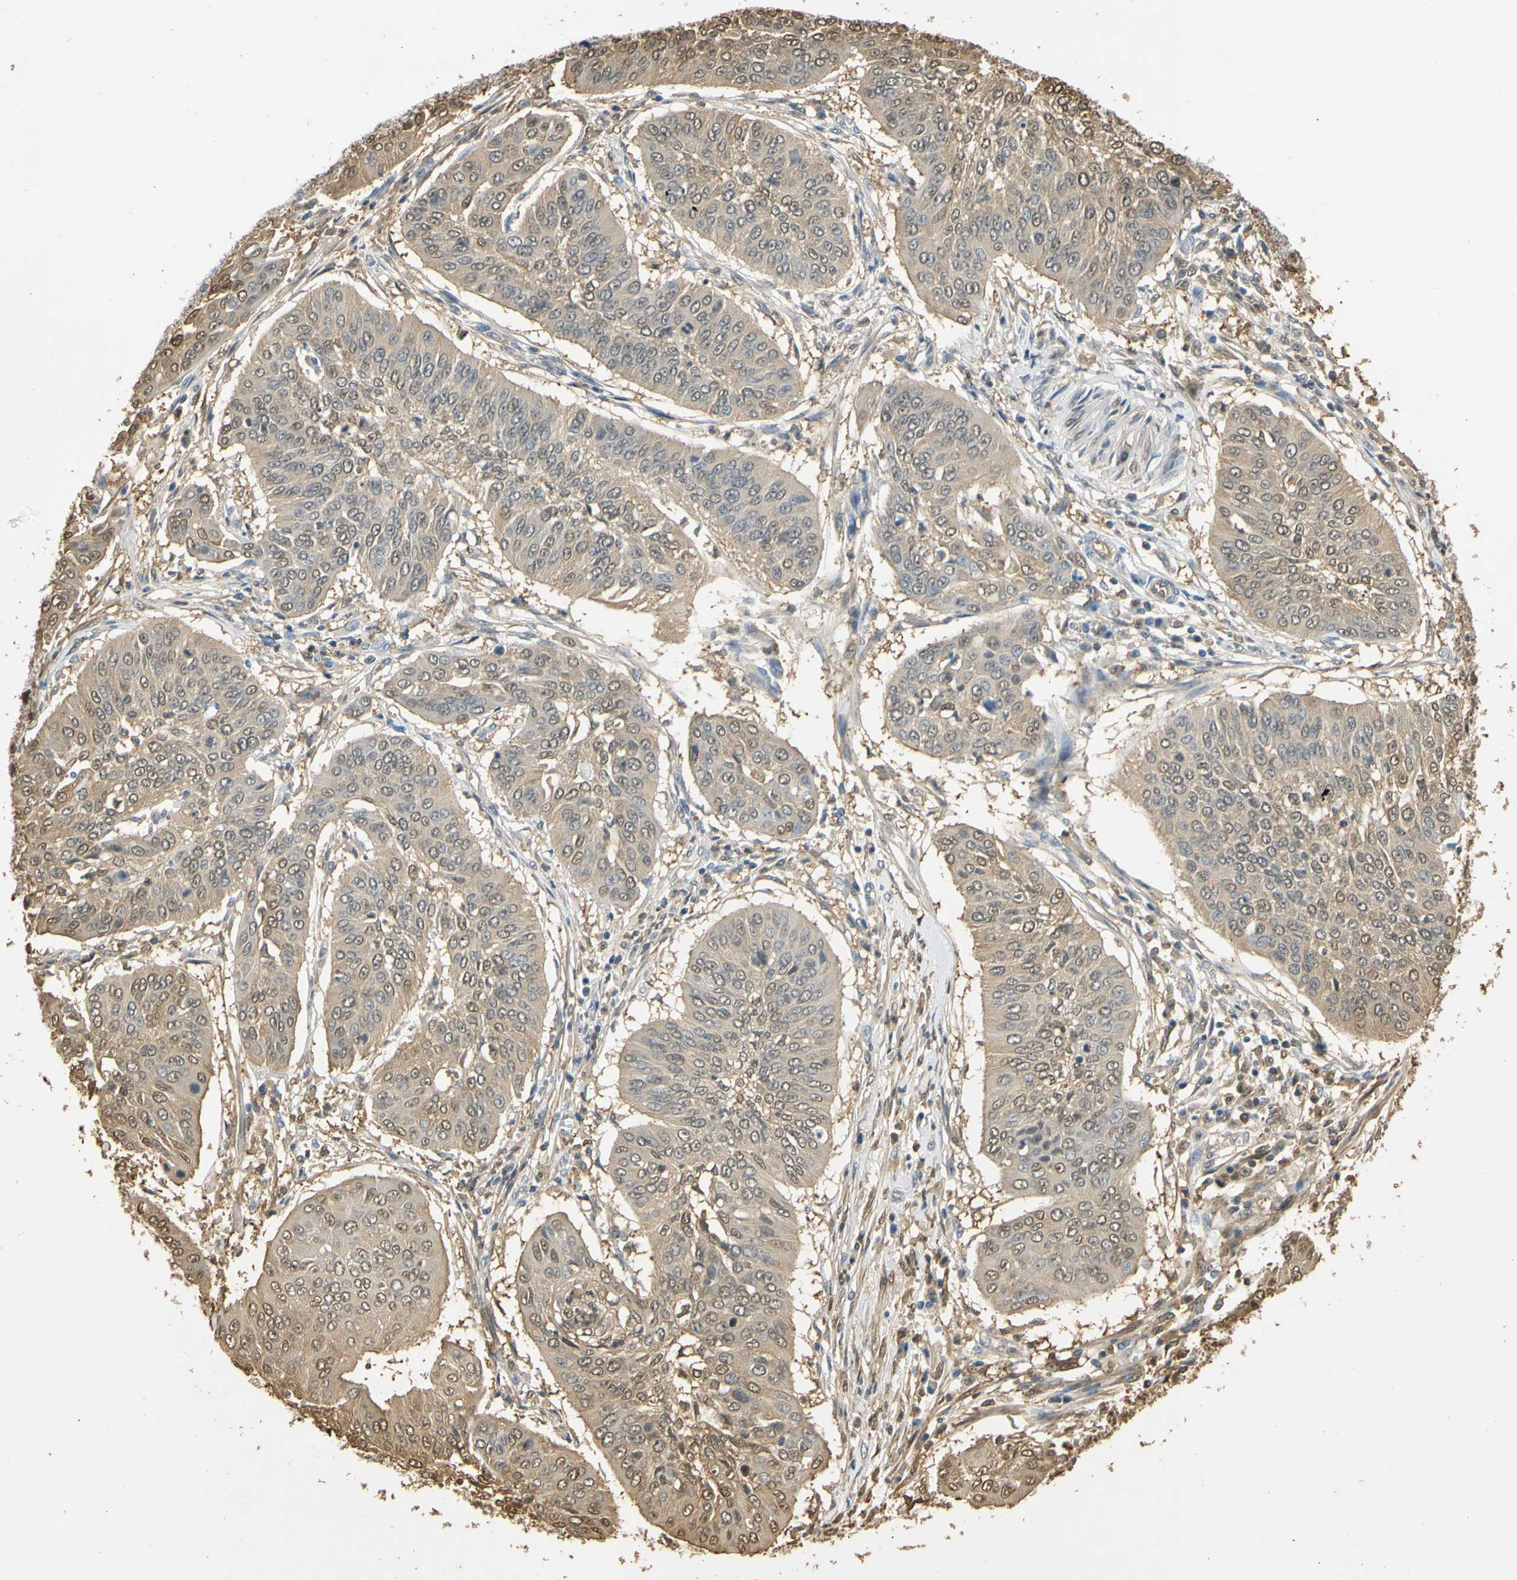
{"staining": {"intensity": "moderate", "quantity": ">75%", "location": "cytoplasmic/membranous,nuclear"}, "tissue": "cervical cancer", "cell_type": "Tumor cells", "image_type": "cancer", "snomed": [{"axis": "morphology", "description": "Normal tissue, NOS"}, {"axis": "morphology", "description": "Squamous cell carcinoma, NOS"}, {"axis": "topography", "description": "Cervix"}], "caption": "Human cervical cancer (squamous cell carcinoma) stained for a protein (brown) reveals moderate cytoplasmic/membranous and nuclear positive staining in approximately >75% of tumor cells.", "gene": "S100A6", "patient": {"sex": "female", "age": 39}}